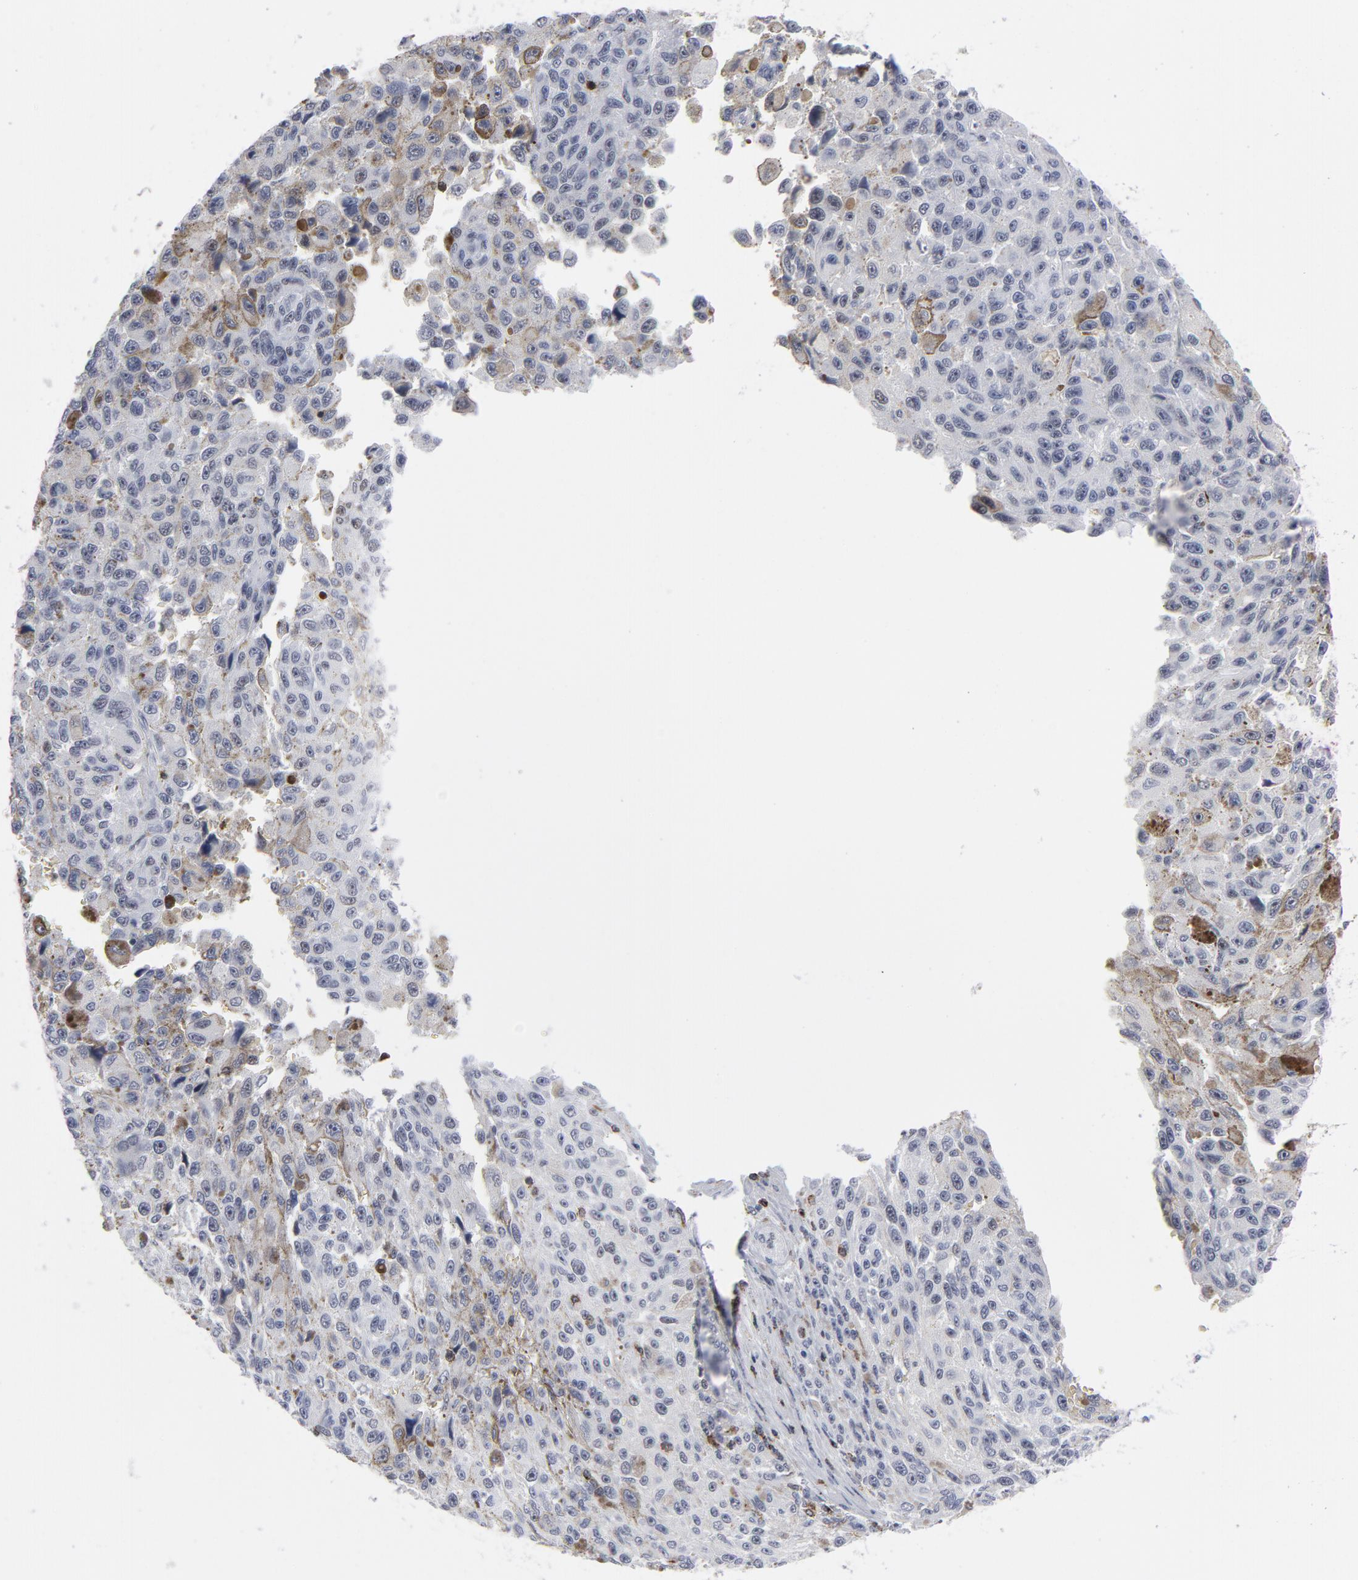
{"staining": {"intensity": "negative", "quantity": "none", "location": "none"}, "tissue": "melanoma", "cell_type": "Tumor cells", "image_type": "cancer", "snomed": [{"axis": "morphology", "description": "Malignant melanoma, NOS"}, {"axis": "topography", "description": "Skin"}], "caption": "Immunohistochemistry image of neoplastic tissue: malignant melanoma stained with DAB displays no significant protein staining in tumor cells. (Stains: DAB immunohistochemistry with hematoxylin counter stain, Microscopy: brightfield microscopy at high magnification).", "gene": "CD2", "patient": {"sex": "male", "age": 81}}